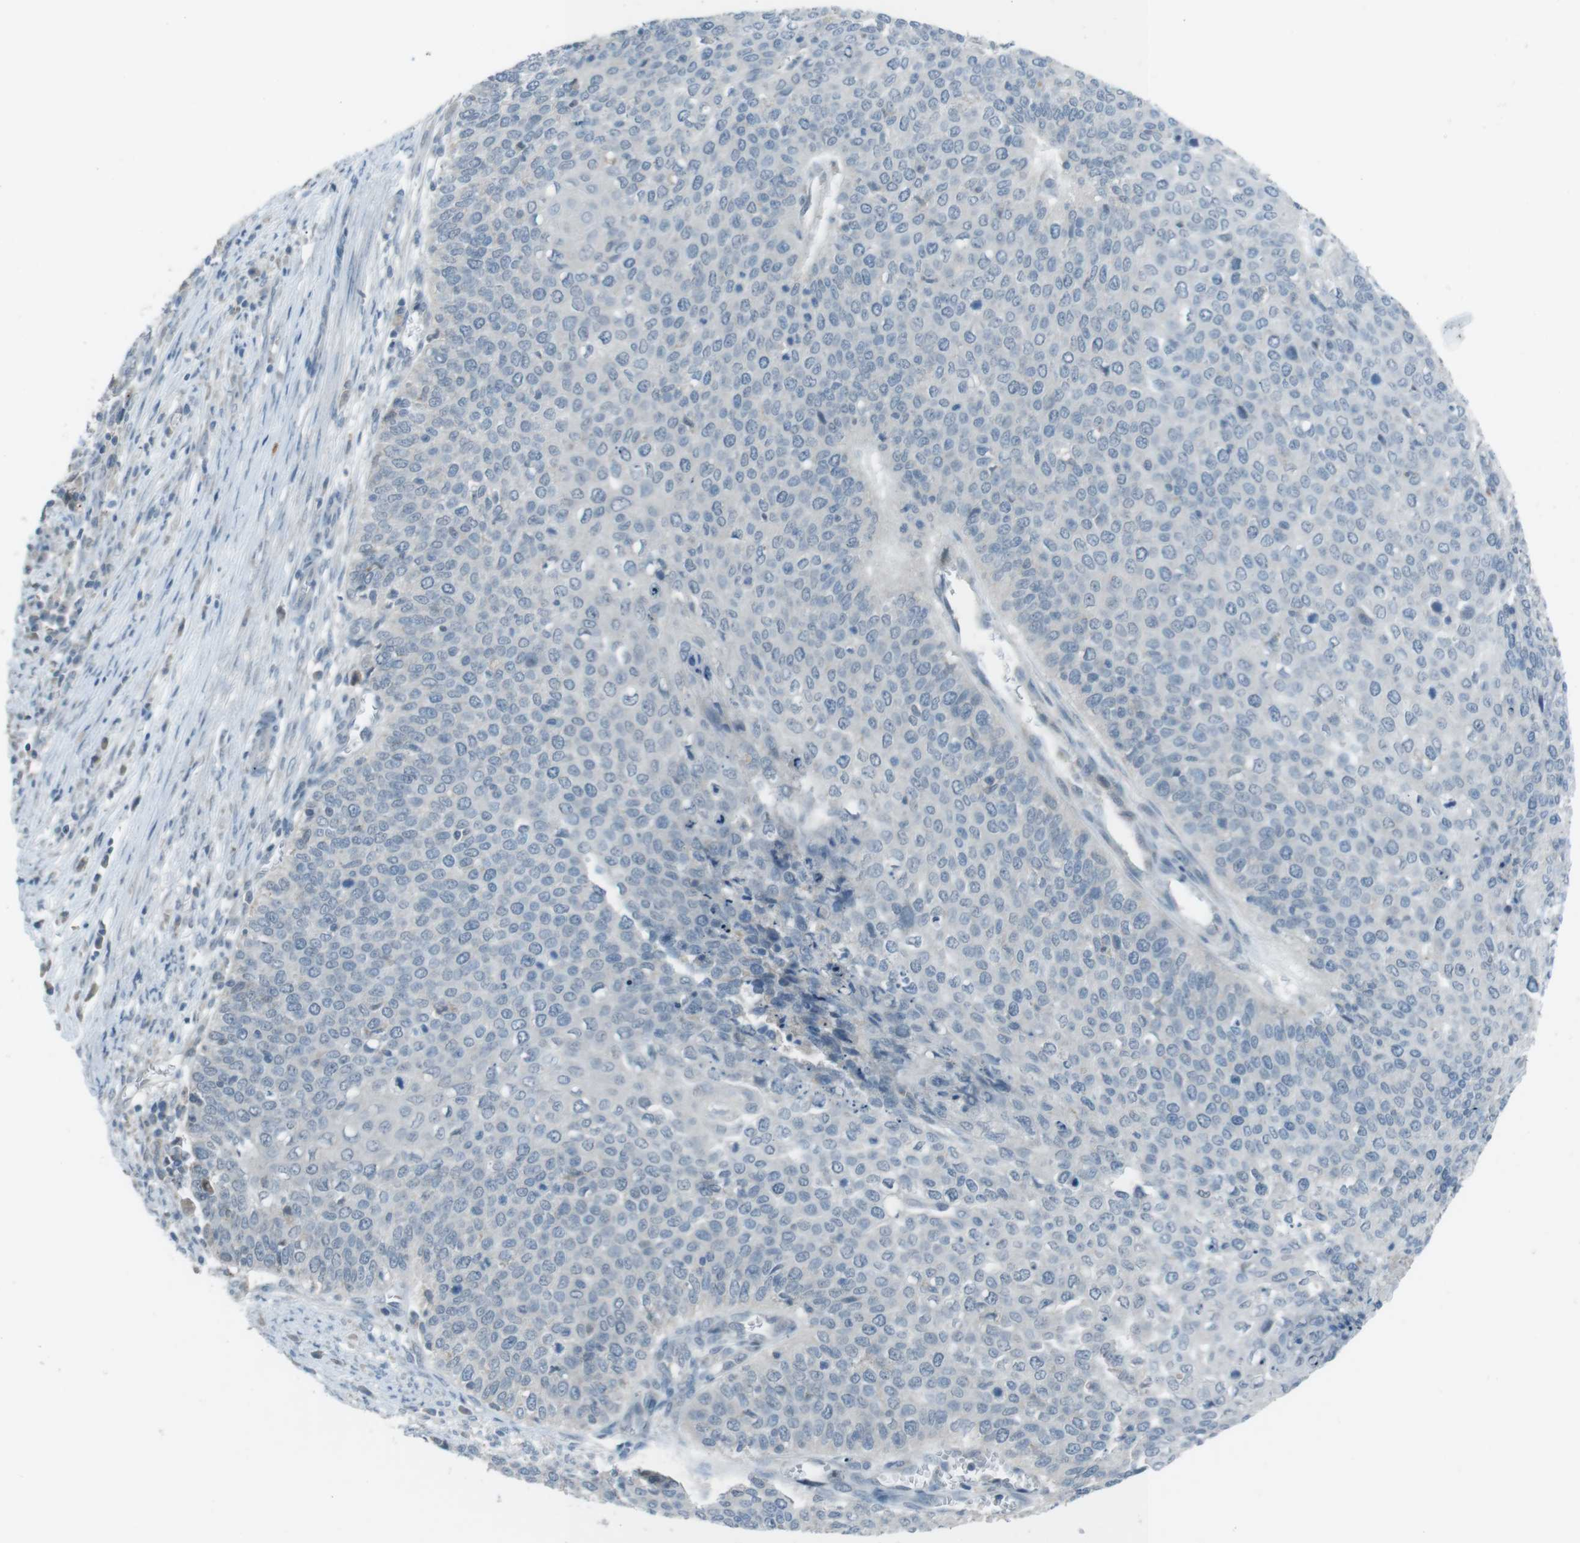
{"staining": {"intensity": "negative", "quantity": "none", "location": "none"}, "tissue": "cervical cancer", "cell_type": "Tumor cells", "image_type": "cancer", "snomed": [{"axis": "morphology", "description": "Squamous cell carcinoma, NOS"}, {"axis": "topography", "description": "Cervix"}], "caption": "Immunohistochemical staining of human cervical cancer exhibits no significant staining in tumor cells.", "gene": "FCRLA", "patient": {"sex": "female", "age": 39}}